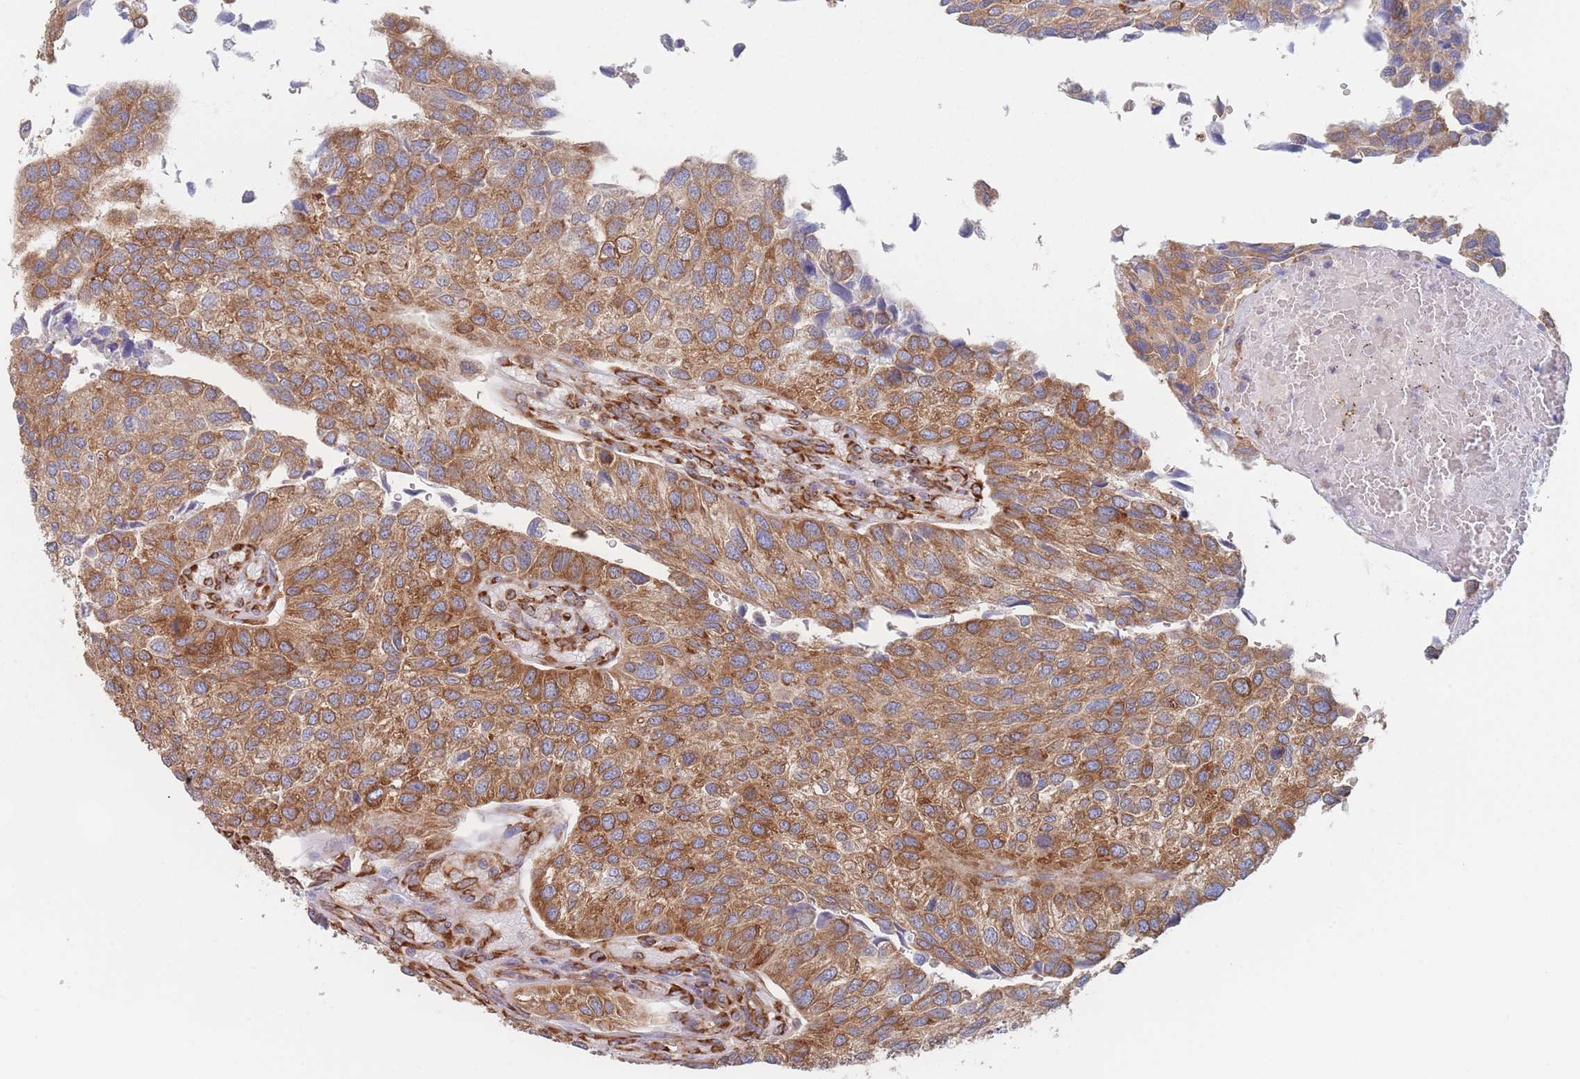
{"staining": {"intensity": "moderate", "quantity": ">75%", "location": "cytoplasmic/membranous"}, "tissue": "urothelial cancer", "cell_type": "Tumor cells", "image_type": "cancer", "snomed": [{"axis": "morphology", "description": "Urothelial carcinoma, NOS"}, {"axis": "topography", "description": "Urinary bladder"}], "caption": "This is a histology image of immunohistochemistry (IHC) staining of urothelial cancer, which shows moderate expression in the cytoplasmic/membranous of tumor cells.", "gene": "EEF1B2", "patient": {"sex": "male", "age": 55}}